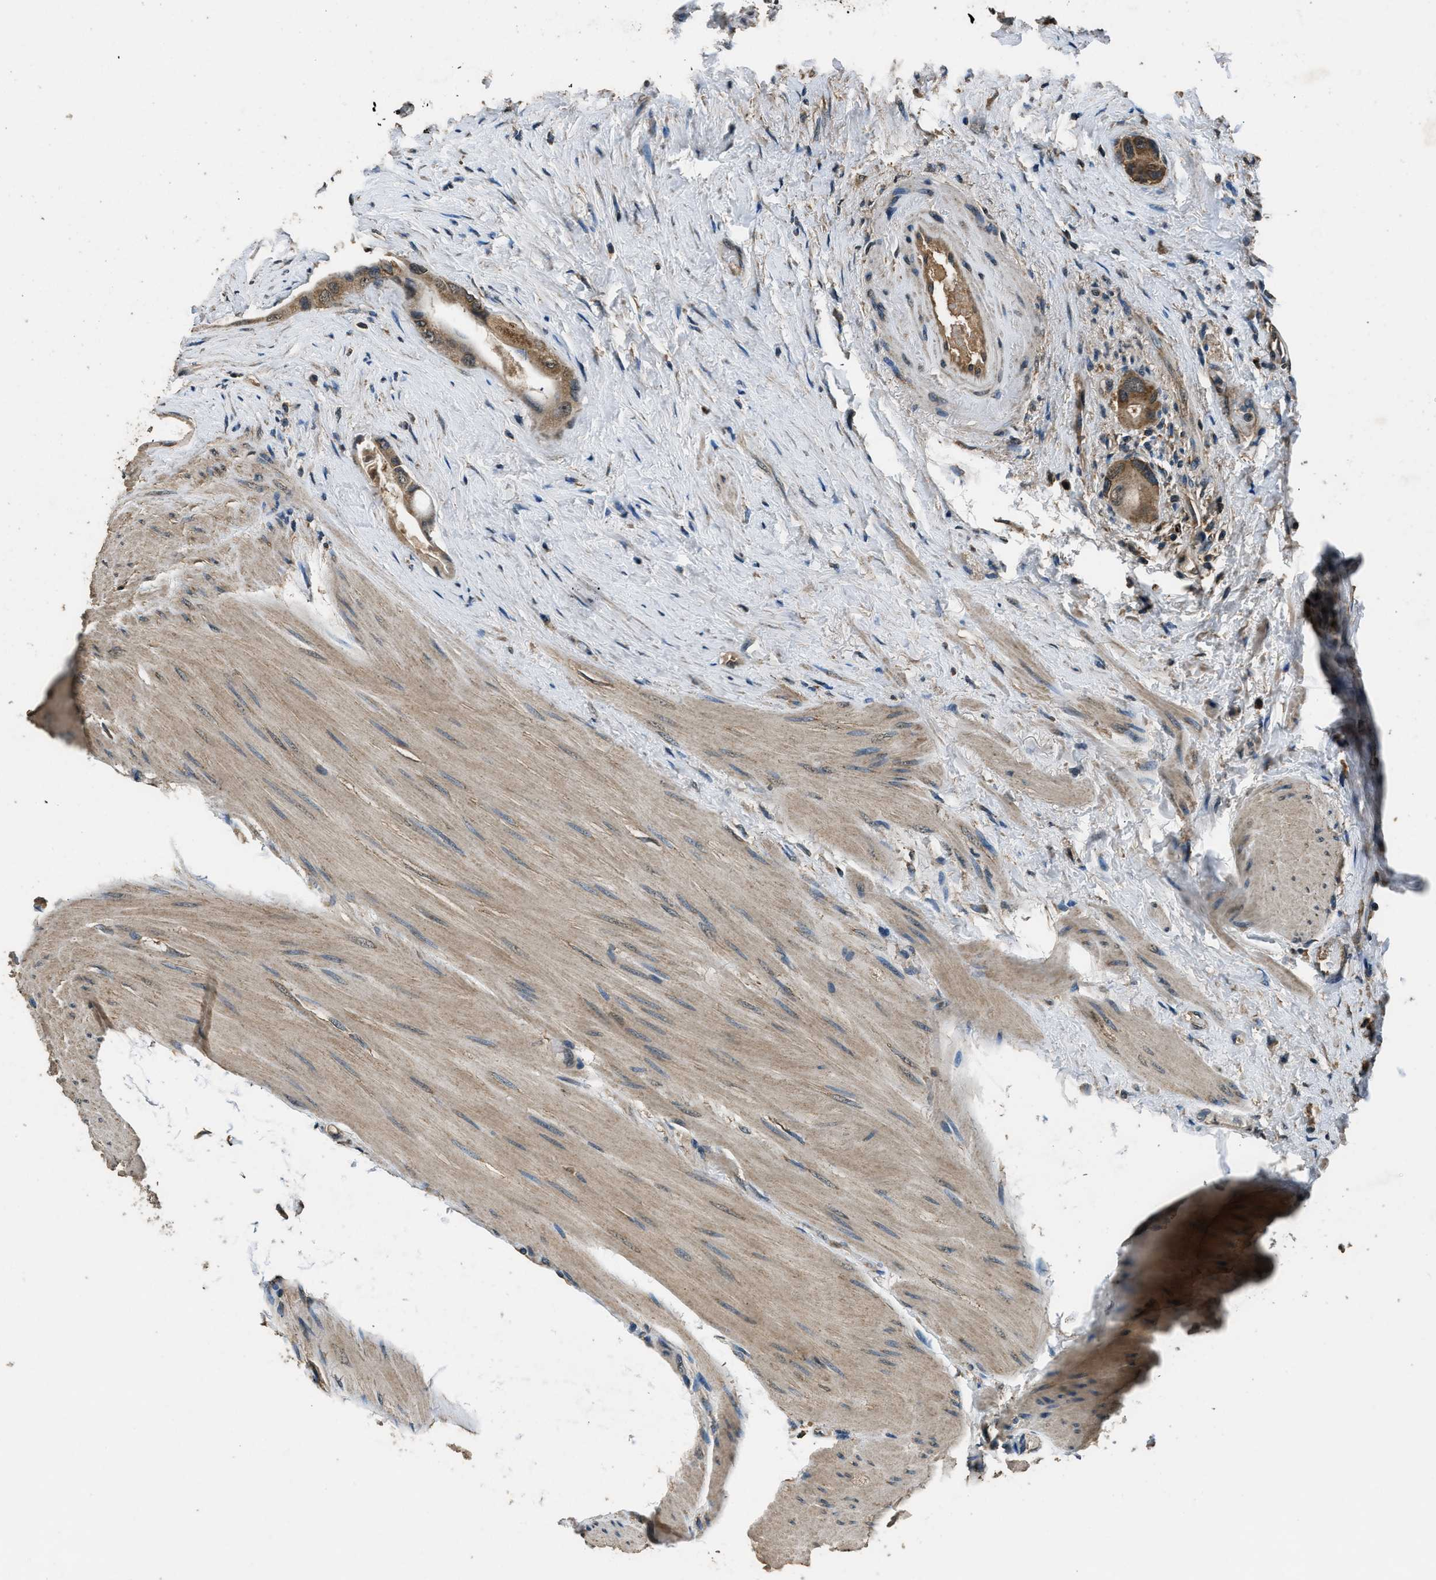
{"staining": {"intensity": "moderate", "quantity": ">75%", "location": "cytoplasmic/membranous"}, "tissue": "colorectal cancer", "cell_type": "Tumor cells", "image_type": "cancer", "snomed": [{"axis": "morphology", "description": "Adenocarcinoma, NOS"}, {"axis": "topography", "description": "Rectum"}], "caption": "Immunohistochemical staining of human adenocarcinoma (colorectal) demonstrates medium levels of moderate cytoplasmic/membranous protein positivity in approximately >75% of tumor cells. (IHC, brightfield microscopy, high magnification).", "gene": "SALL3", "patient": {"sex": "male", "age": 51}}